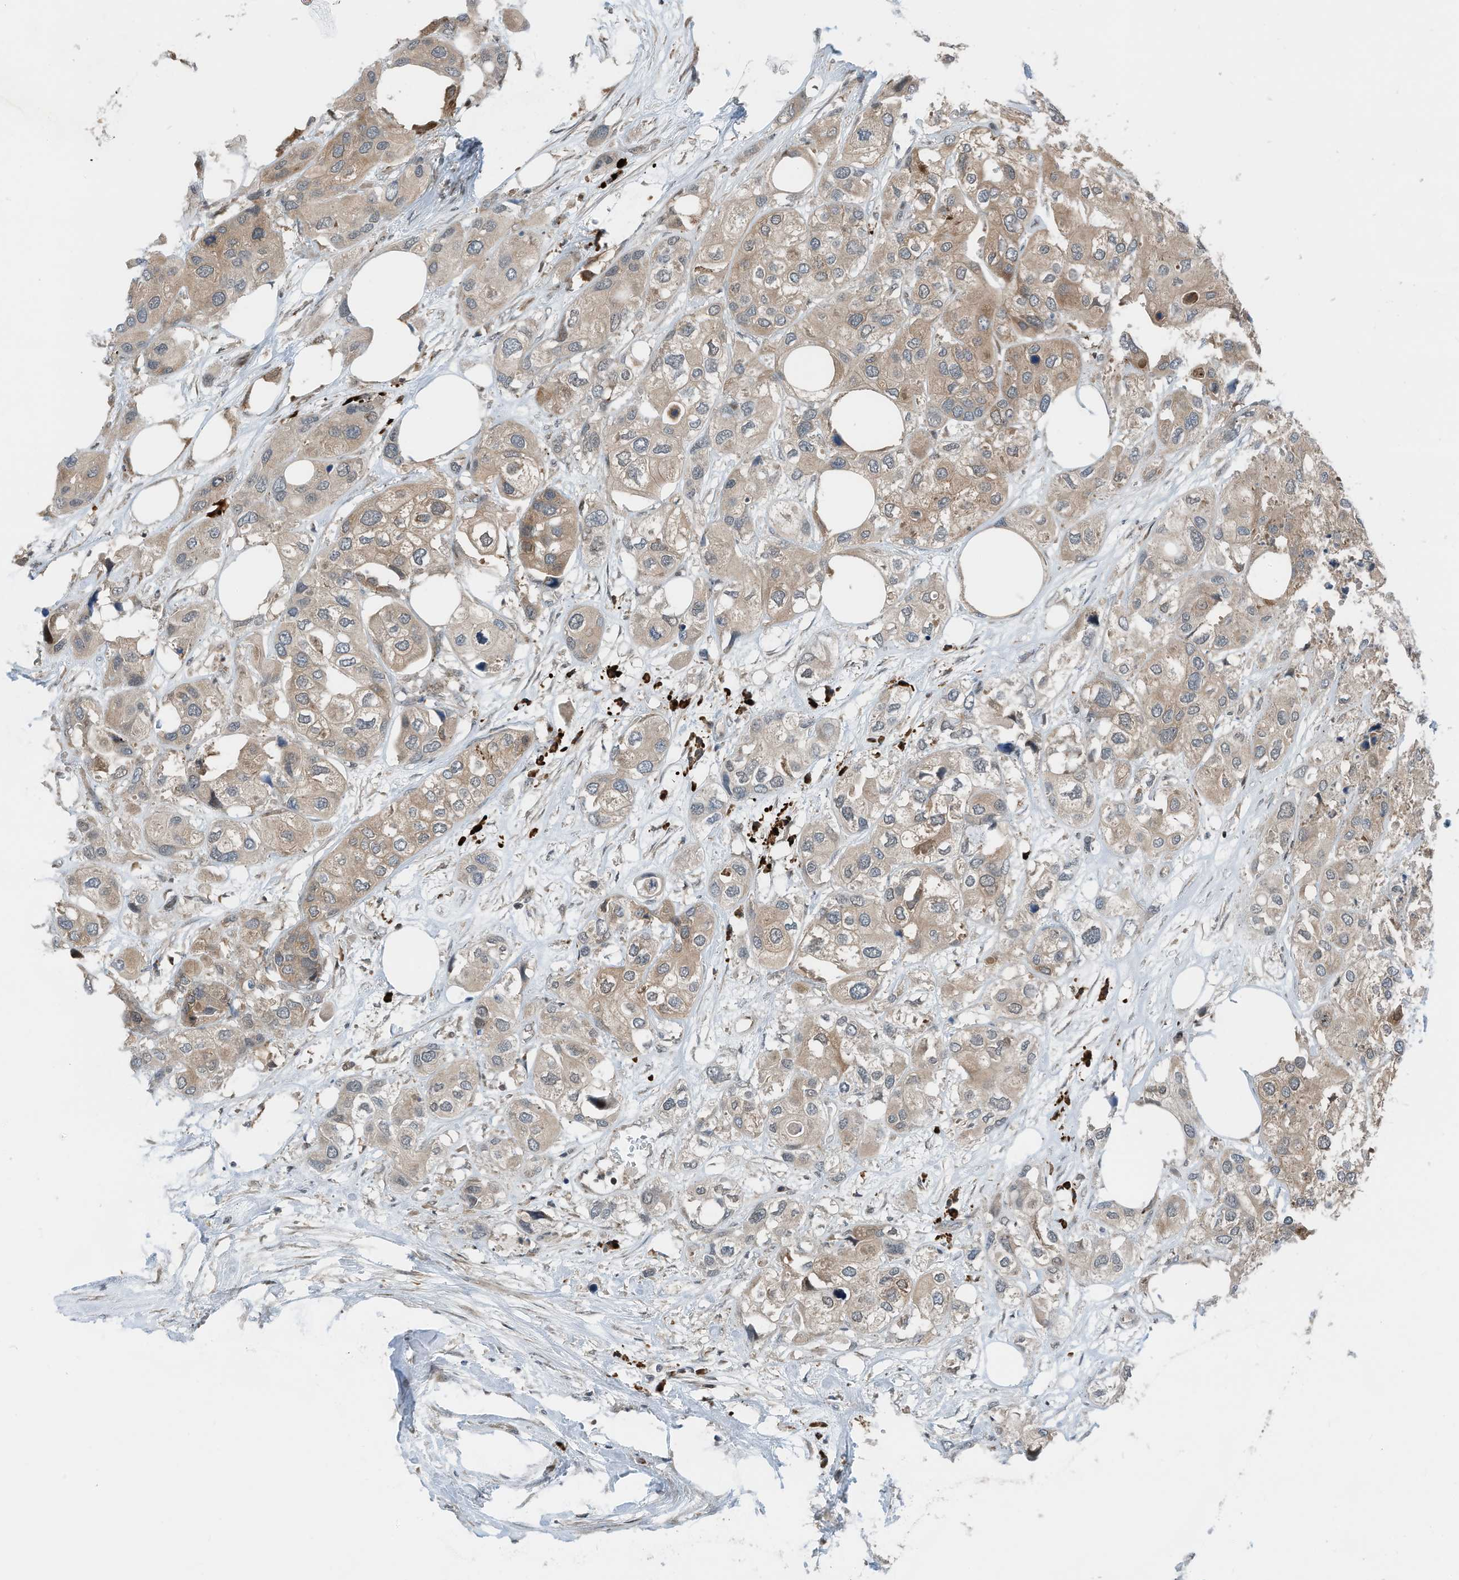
{"staining": {"intensity": "weak", "quantity": "25%-75%", "location": "cytoplasmic/membranous"}, "tissue": "urothelial cancer", "cell_type": "Tumor cells", "image_type": "cancer", "snomed": [{"axis": "morphology", "description": "Urothelial carcinoma, High grade"}, {"axis": "topography", "description": "Urinary bladder"}], "caption": "Urothelial cancer stained with a brown dye demonstrates weak cytoplasmic/membranous positive expression in about 25%-75% of tumor cells.", "gene": "RMND1", "patient": {"sex": "male", "age": 64}}